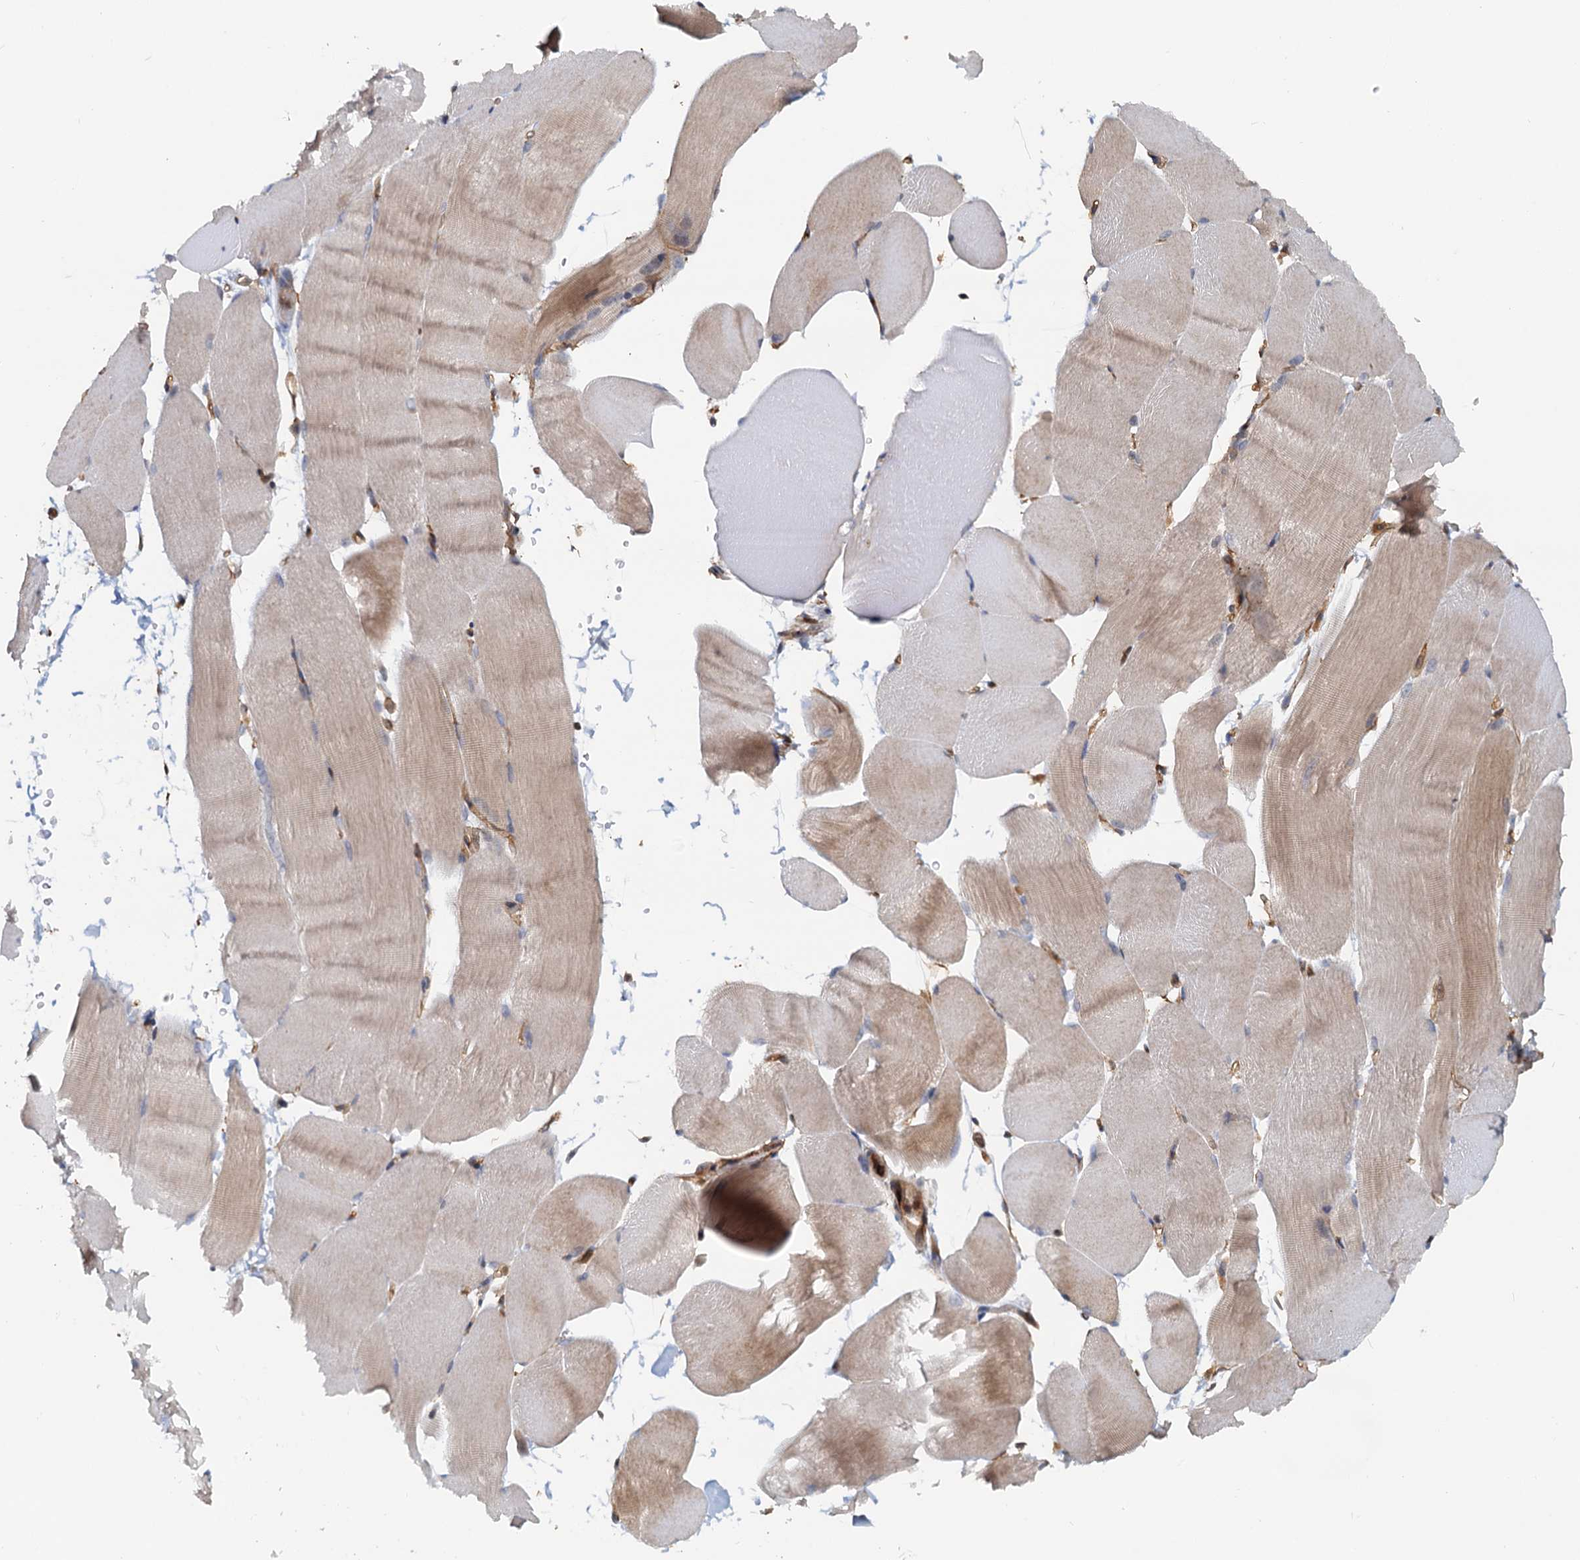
{"staining": {"intensity": "weak", "quantity": "25%-75%", "location": "cytoplasmic/membranous"}, "tissue": "skeletal muscle", "cell_type": "Myocytes", "image_type": "normal", "snomed": [{"axis": "morphology", "description": "Normal tissue, NOS"}, {"axis": "topography", "description": "Skeletal muscle"}, {"axis": "topography", "description": "Parathyroid gland"}], "caption": "Immunohistochemical staining of normal skeletal muscle reveals 25%-75% levels of weak cytoplasmic/membranous protein staining in about 25%-75% of myocytes. (Brightfield microscopy of DAB IHC at high magnification).", "gene": "NIPAL3", "patient": {"sex": "female", "age": 37}}